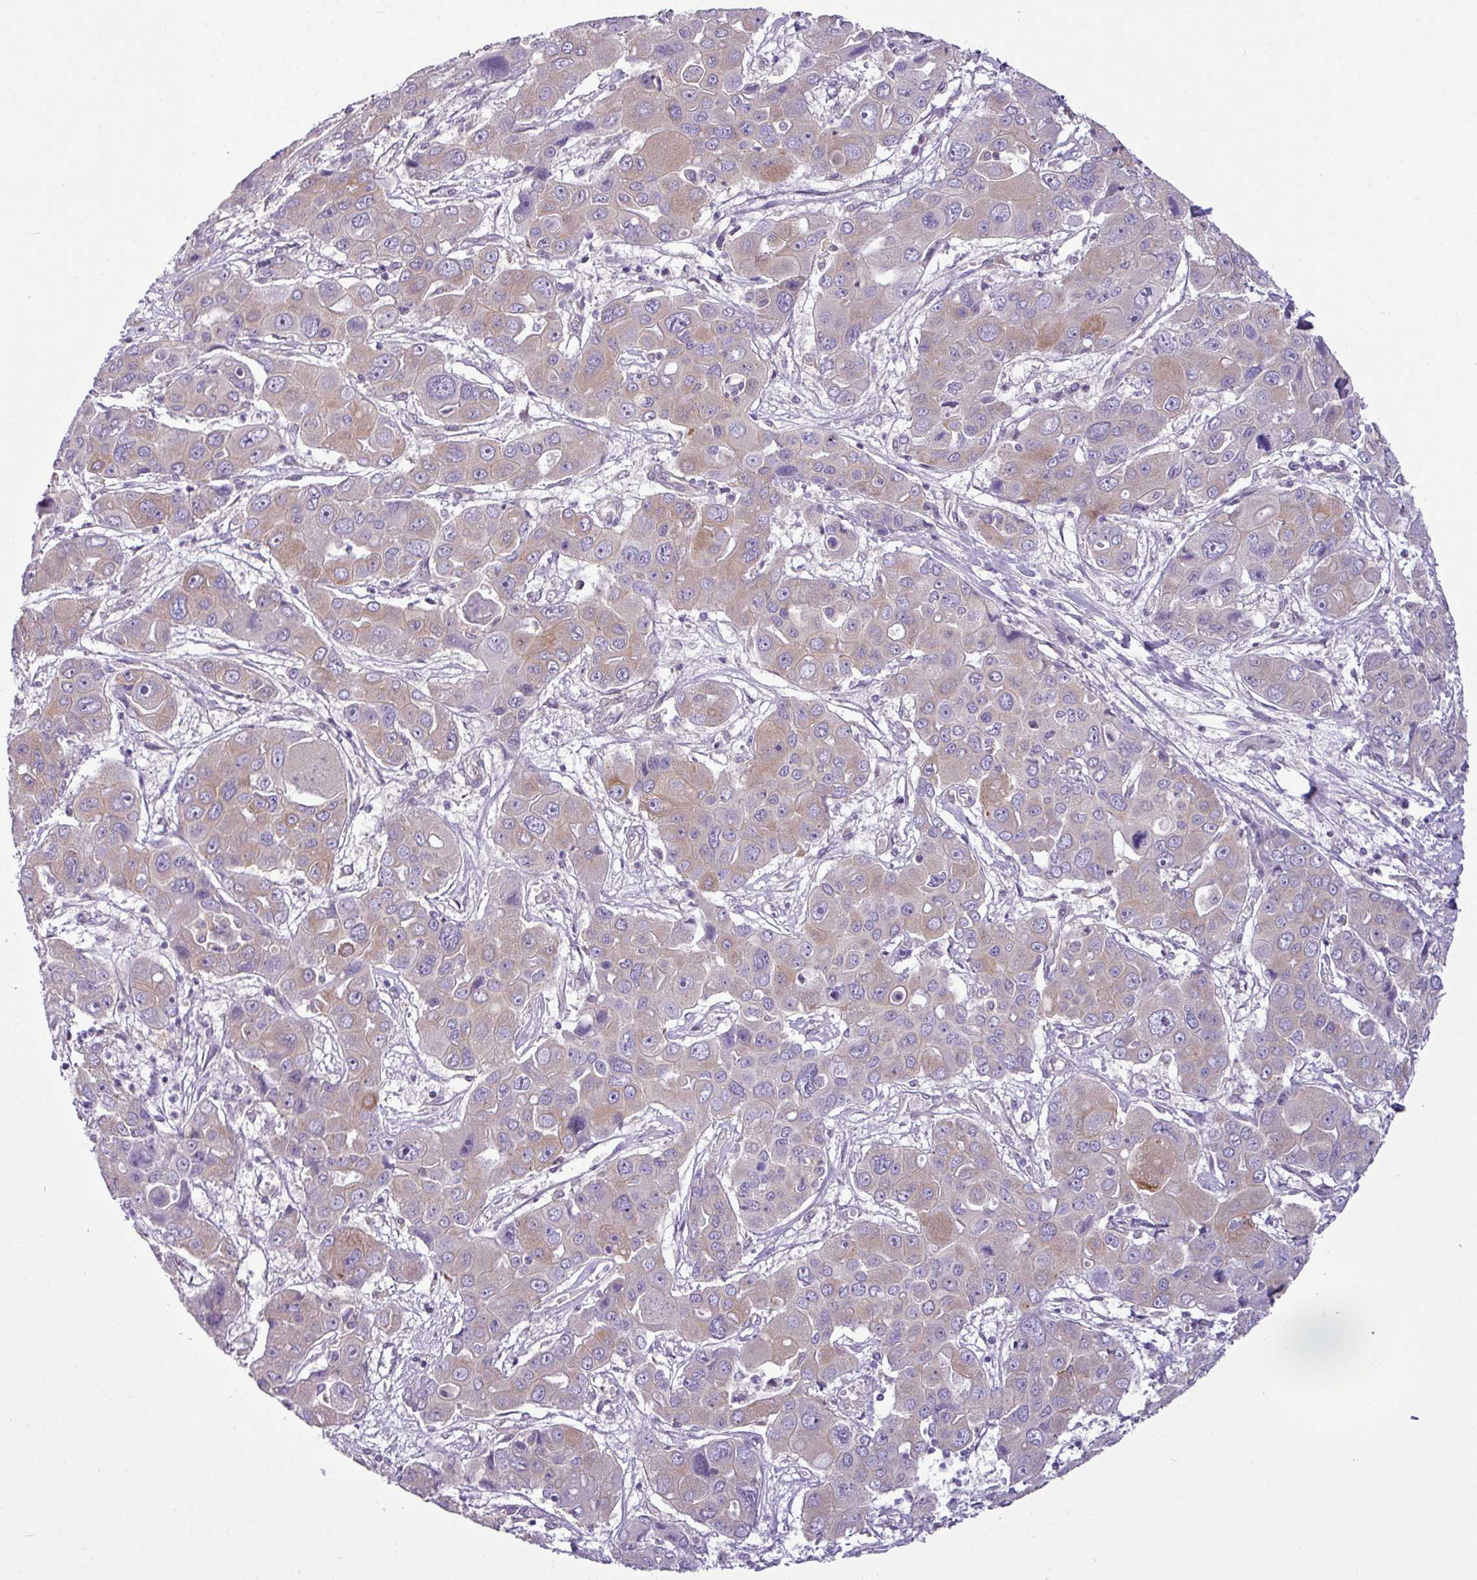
{"staining": {"intensity": "moderate", "quantity": "25%-75%", "location": "cytoplasmic/membranous"}, "tissue": "liver cancer", "cell_type": "Tumor cells", "image_type": "cancer", "snomed": [{"axis": "morphology", "description": "Cholangiocarcinoma"}, {"axis": "topography", "description": "Liver"}], "caption": "Immunohistochemical staining of human liver cholangiocarcinoma shows moderate cytoplasmic/membranous protein positivity in approximately 25%-75% of tumor cells.", "gene": "TOR1AIP2", "patient": {"sex": "male", "age": 67}}